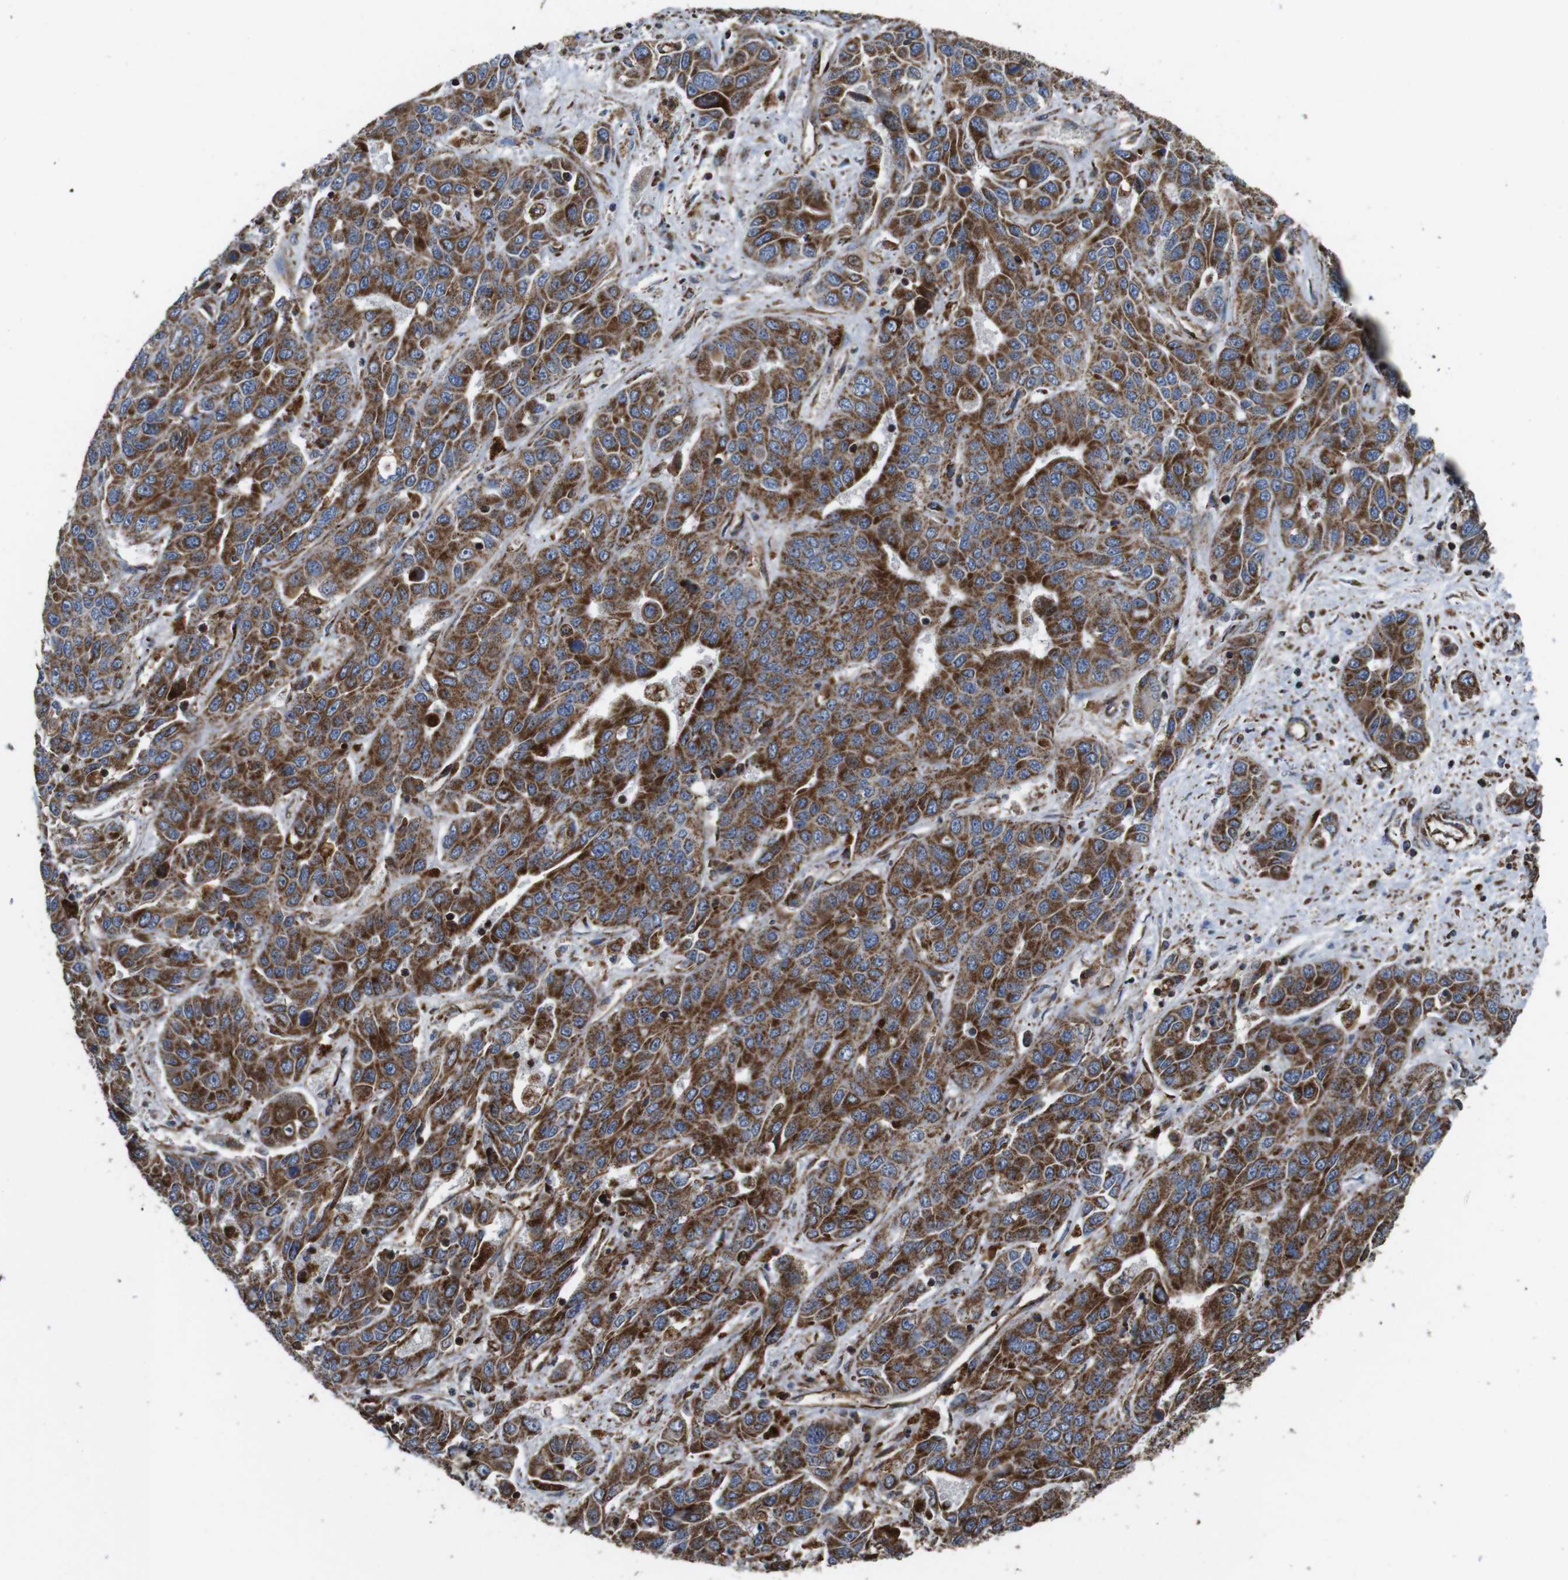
{"staining": {"intensity": "strong", "quantity": "25%-75%", "location": "cytoplasmic/membranous"}, "tissue": "liver cancer", "cell_type": "Tumor cells", "image_type": "cancer", "snomed": [{"axis": "morphology", "description": "Cholangiocarcinoma"}, {"axis": "topography", "description": "Liver"}], "caption": "Cholangiocarcinoma (liver) was stained to show a protein in brown. There is high levels of strong cytoplasmic/membranous staining in approximately 25%-75% of tumor cells.", "gene": "HK1", "patient": {"sex": "female", "age": 52}}